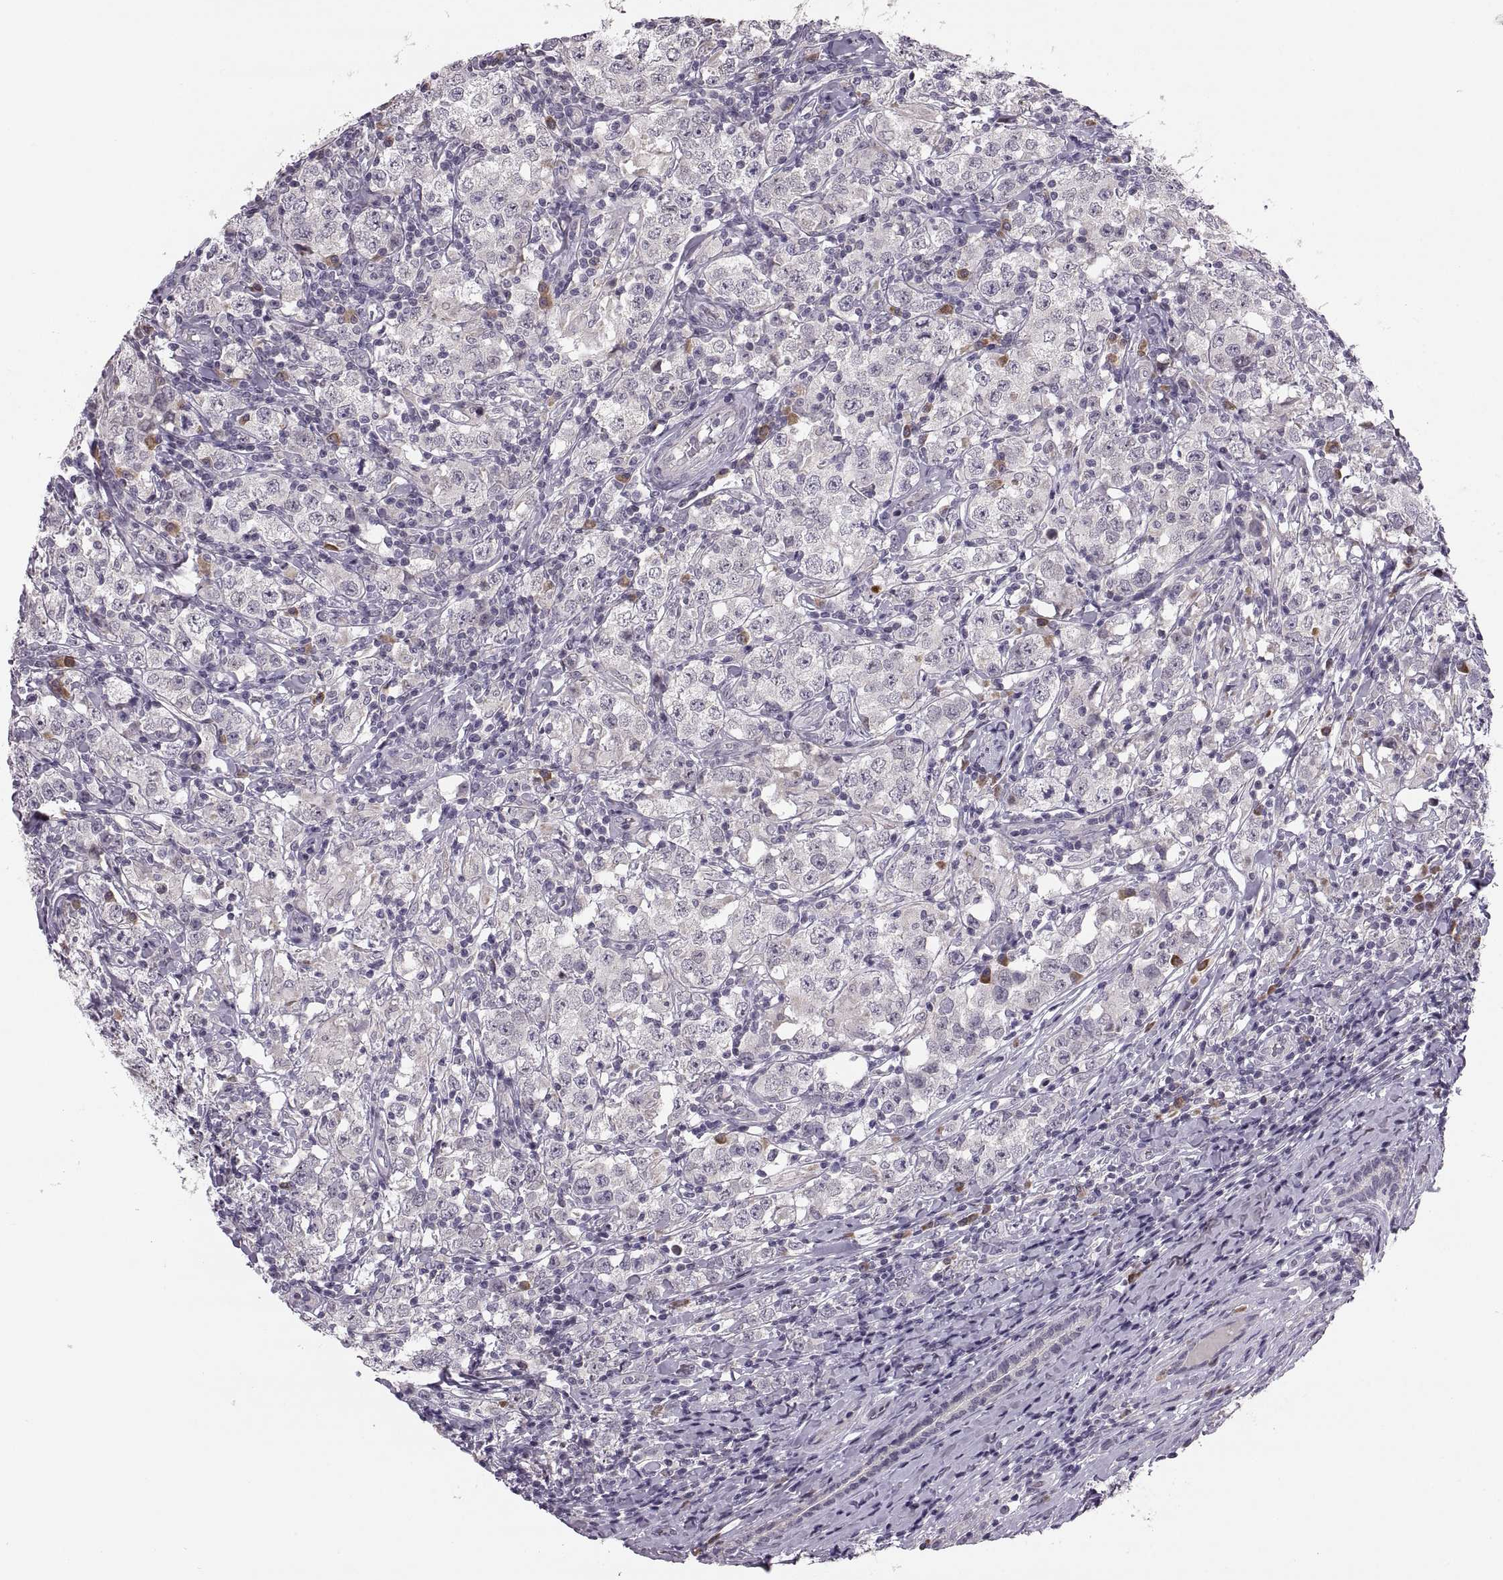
{"staining": {"intensity": "negative", "quantity": "none", "location": "none"}, "tissue": "testis cancer", "cell_type": "Tumor cells", "image_type": "cancer", "snomed": [{"axis": "morphology", "description": "Seminoma, NOS"}, {"axis": "morphology", "description": "Carcinoma, Embryonal, NOS"}, {"axis": "topography", "description": "Testis"}], "caption": "IHC image of testis seminoma stained for a protein (brown), which demonstrates no positivity in tumor cells. (IHC, brightfield microscopy, high magnification).", "gene": "ADH6", "patient": {"sex": "male", "age": 41}}